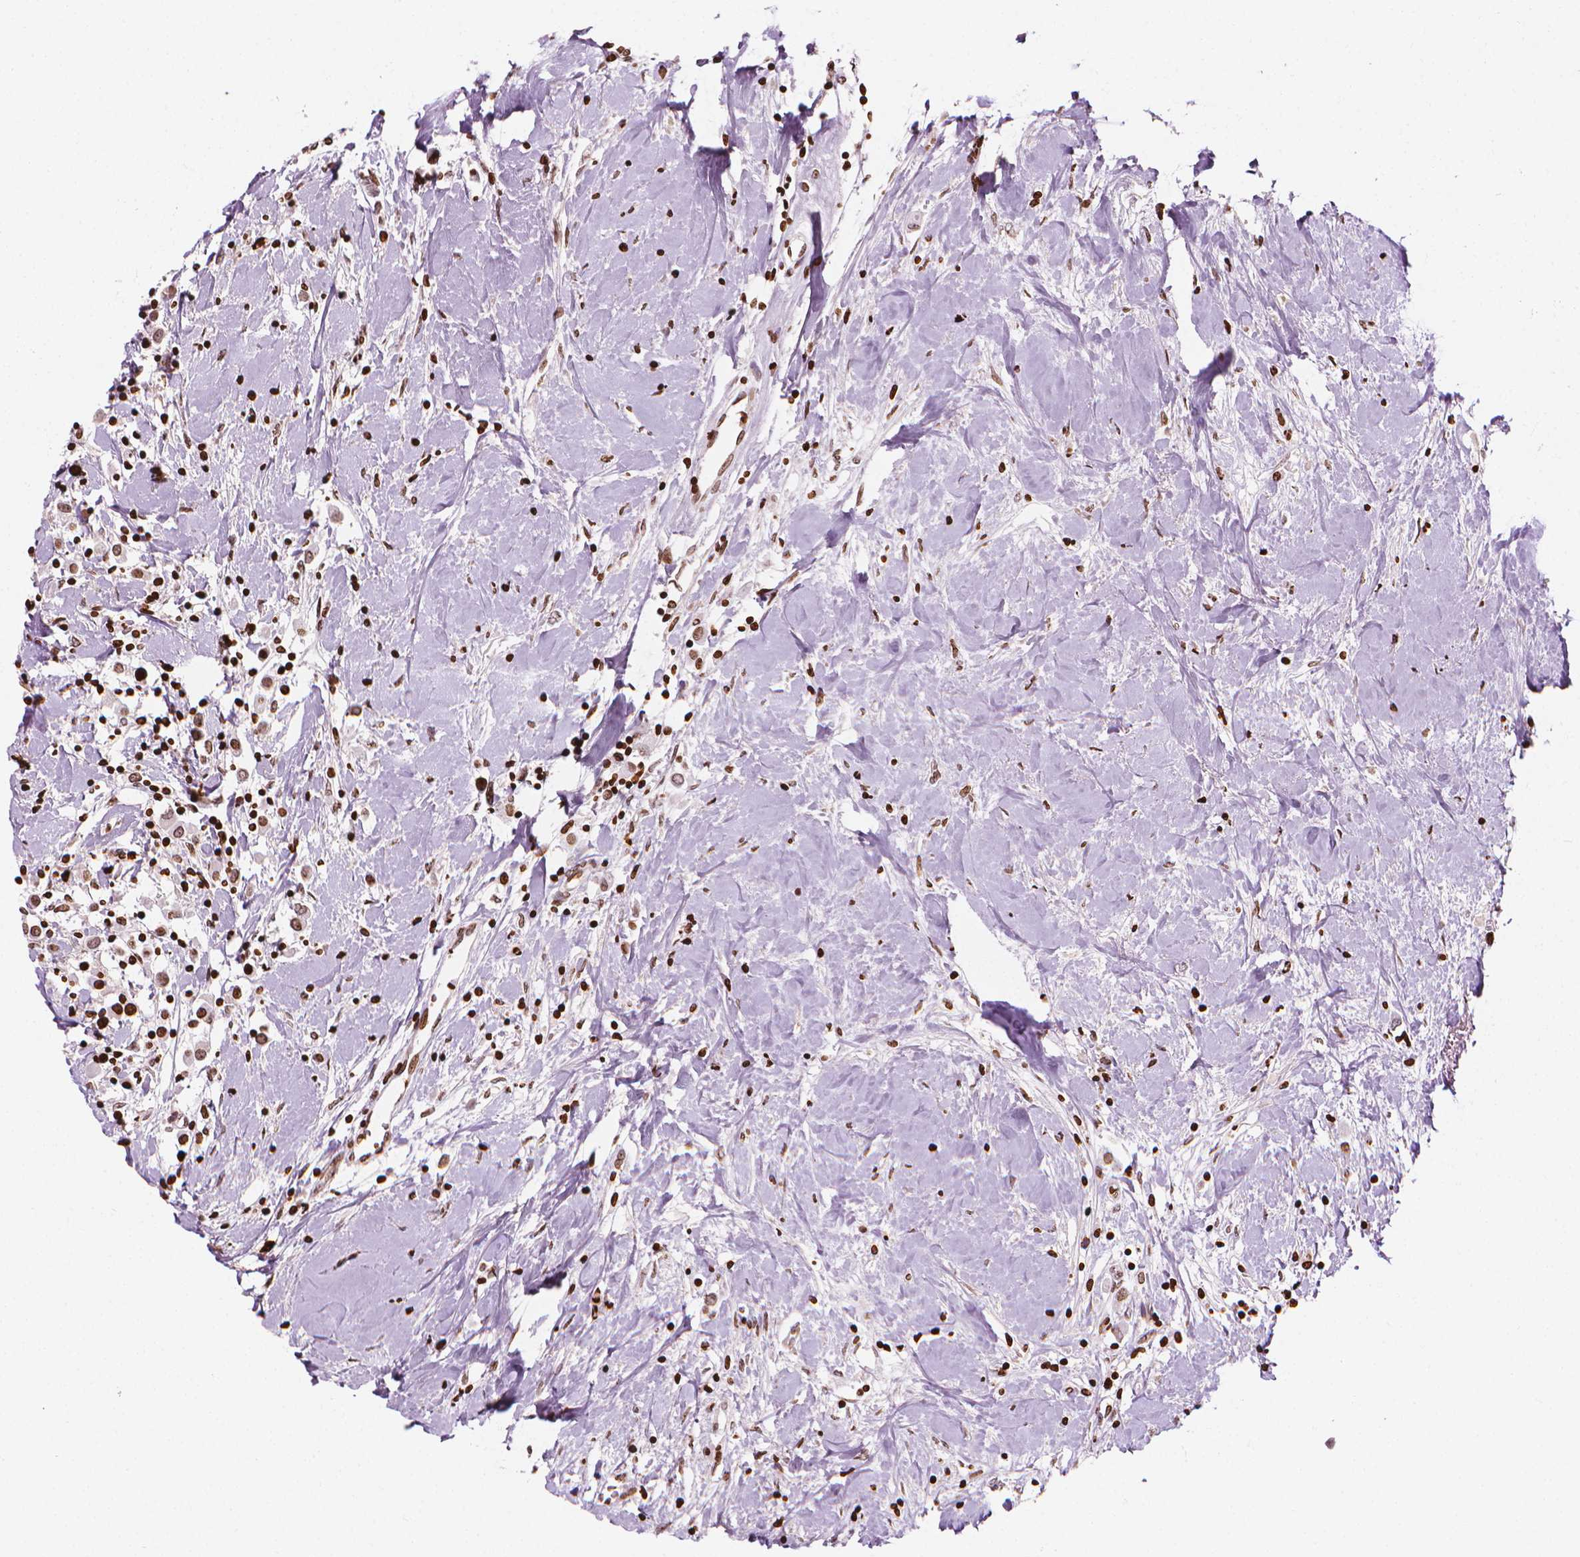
{"staining": {"intensity": "moderate", "quantity": ">75%", "location": "nuclear"}, "tissue": "breast cancer", "cell_type": "Tumor cells", "image_type": "cancer", "snomed": [{"axis": "morphology", "description": "Duct carcinoma"}, {"axis": "topography", "description": "Breast"}], "caption": "The immunohistochemical stain highlights moderate nuclear positivity in tumor cells of breast cancer tissue.", "gene": "PIP4K2A", "patient": {"sex": "female", "age": 61}}